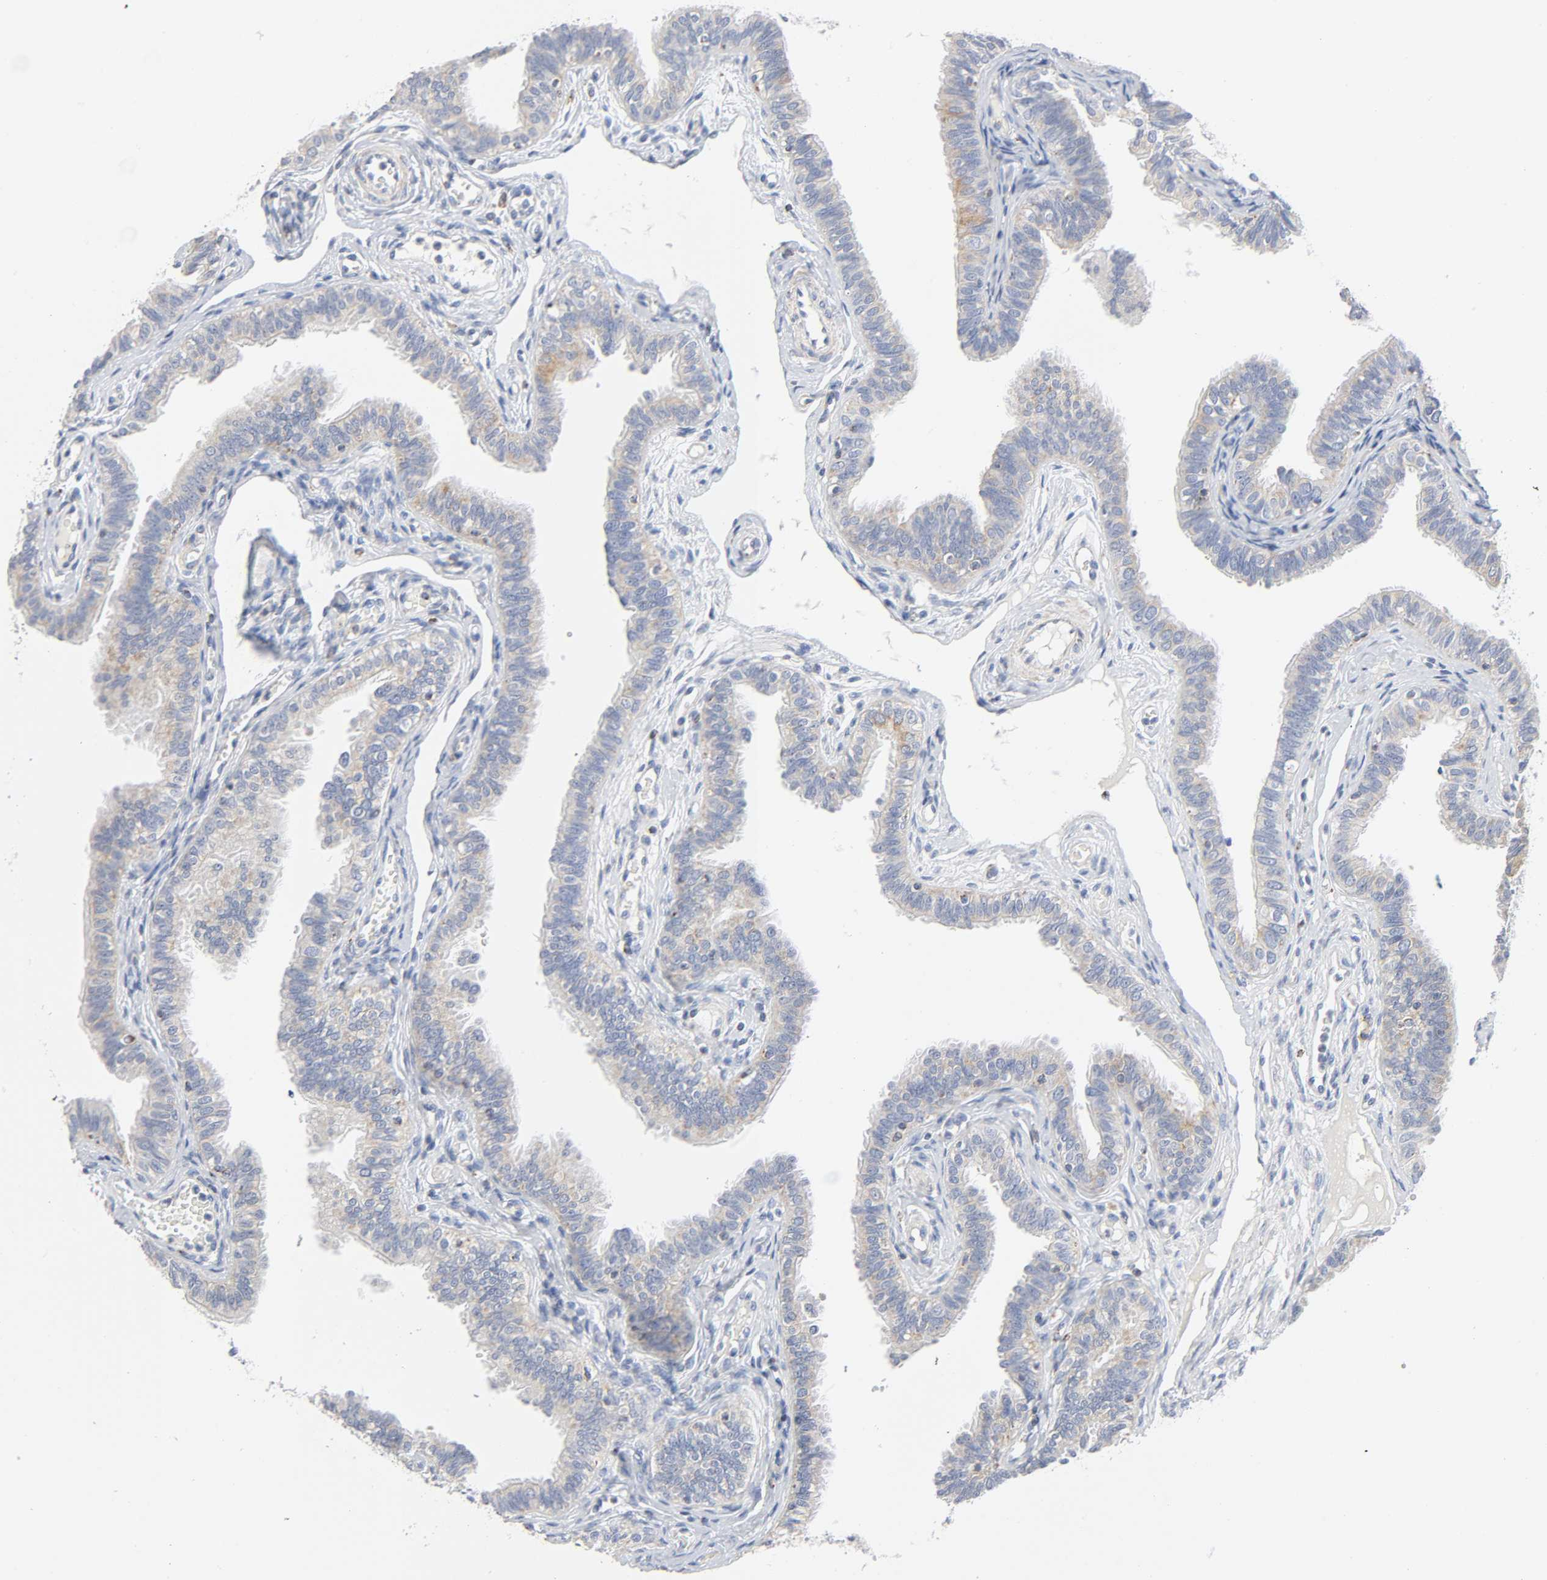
{"staining": {"intensity": "weak", "quantity": "<25%", "location": "cytoplasmic/membranous"}, "tissue": "fallopian tube", "cell_type": "Glandular cells", "image_type": "normal", "snomed": [{"axis": "morphology", "description": "Normal tissue, NOS"}, {"axis": "morphology", "description": "Dermoid, NOS"}, {"axis": "topography", "description": "Fallopian tube"}], "caption": "Immunohistochemistry of normal human fallopian tube displays no staining in glandular cells.", "gene": "BAK1", "patient": {"sex": "female", "age": 33}}